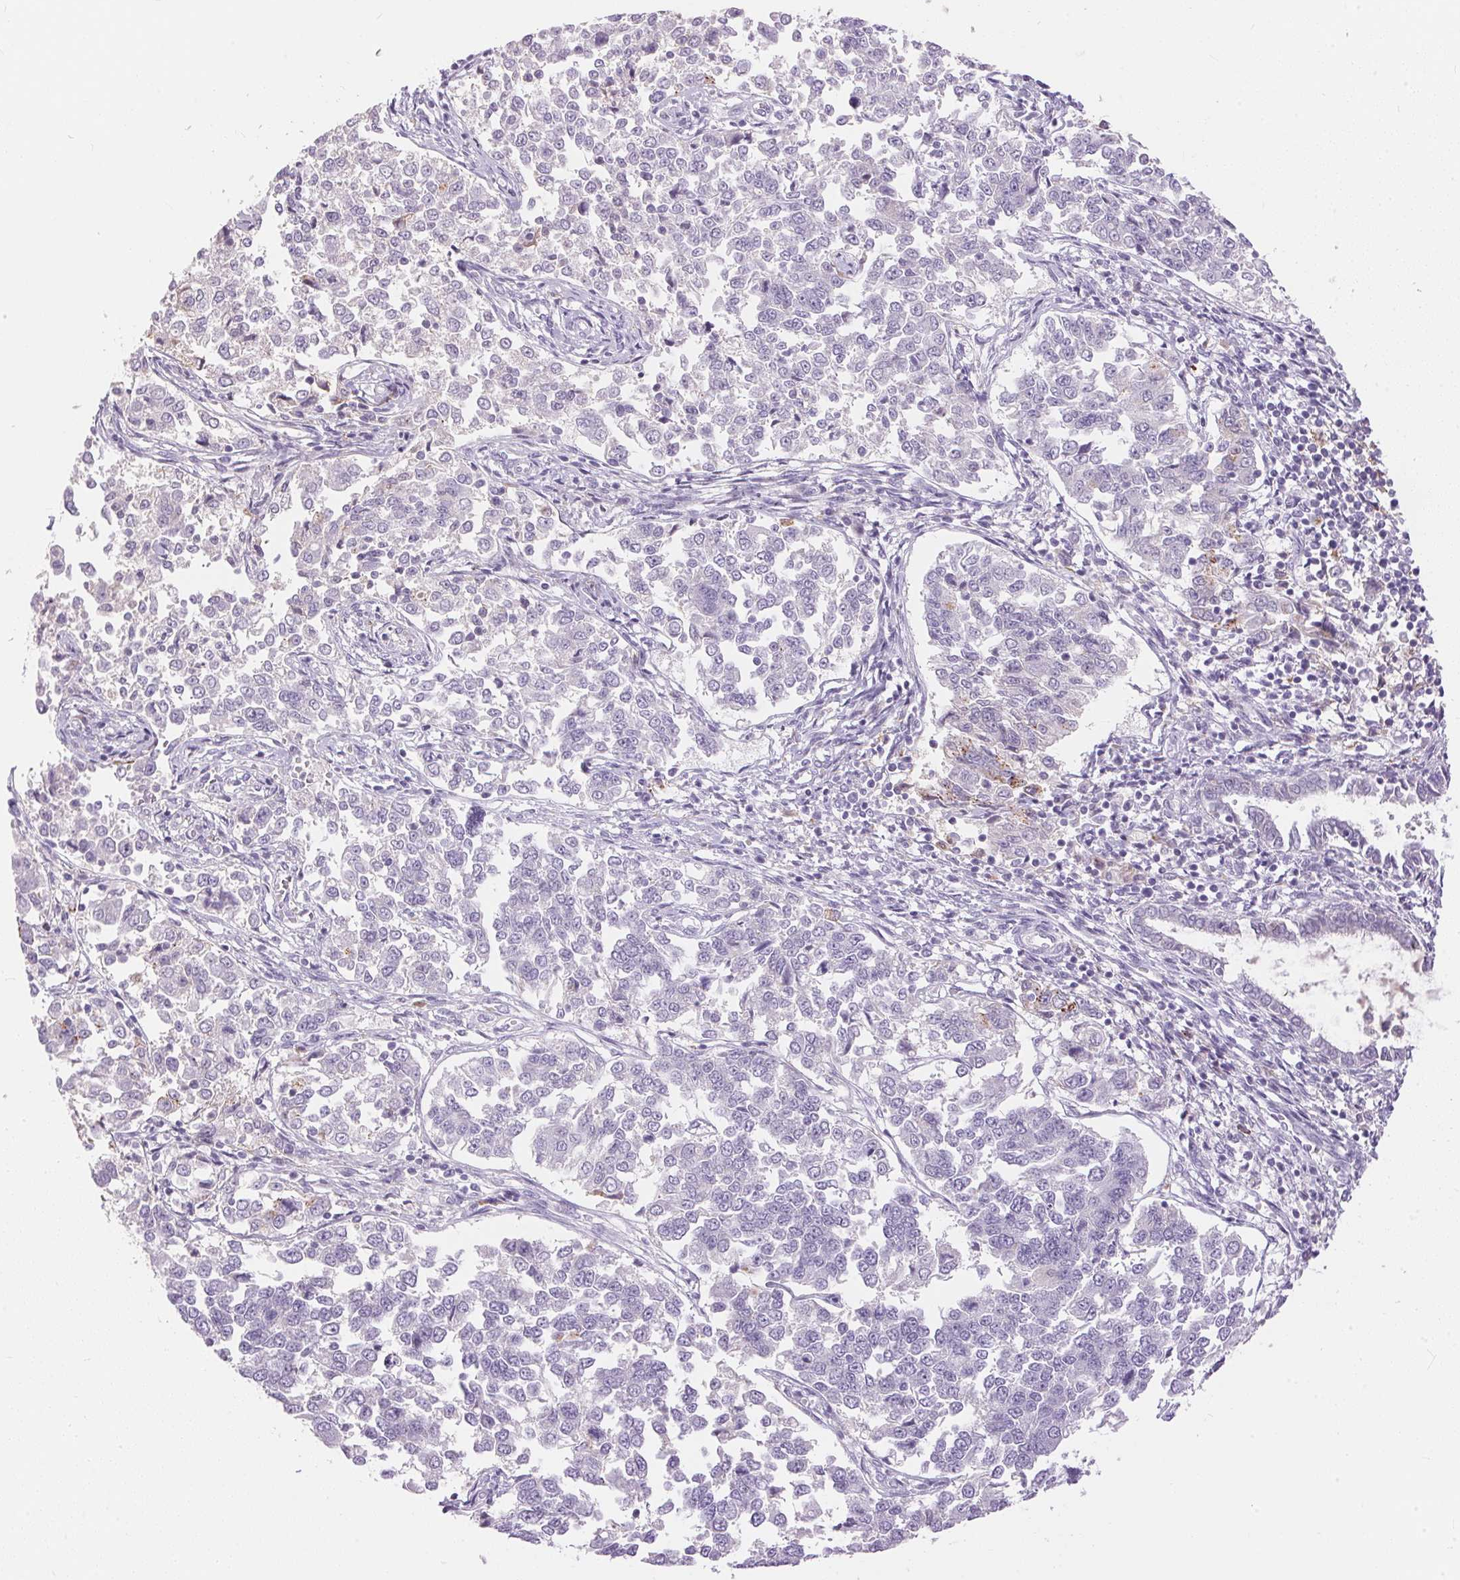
{"staining": {"intensity": "negative", "quantity": "none", "location": "none"}, "tissue": "endometrial cancer", "cell_type": "Tumor cells", "image_type": "cancer", "snomed": [{"axis": "morphology", "description": "Adenocarcinoma, NOS"}, {"axis": "topography", "description": "Endometrium"}], "caption": "Immunohistochemical staining of endometrial cancer shows no significant staining in tumor cells.", "gene": "PNLIPRP3", "patient": {"sex": "female", "age": 43}}